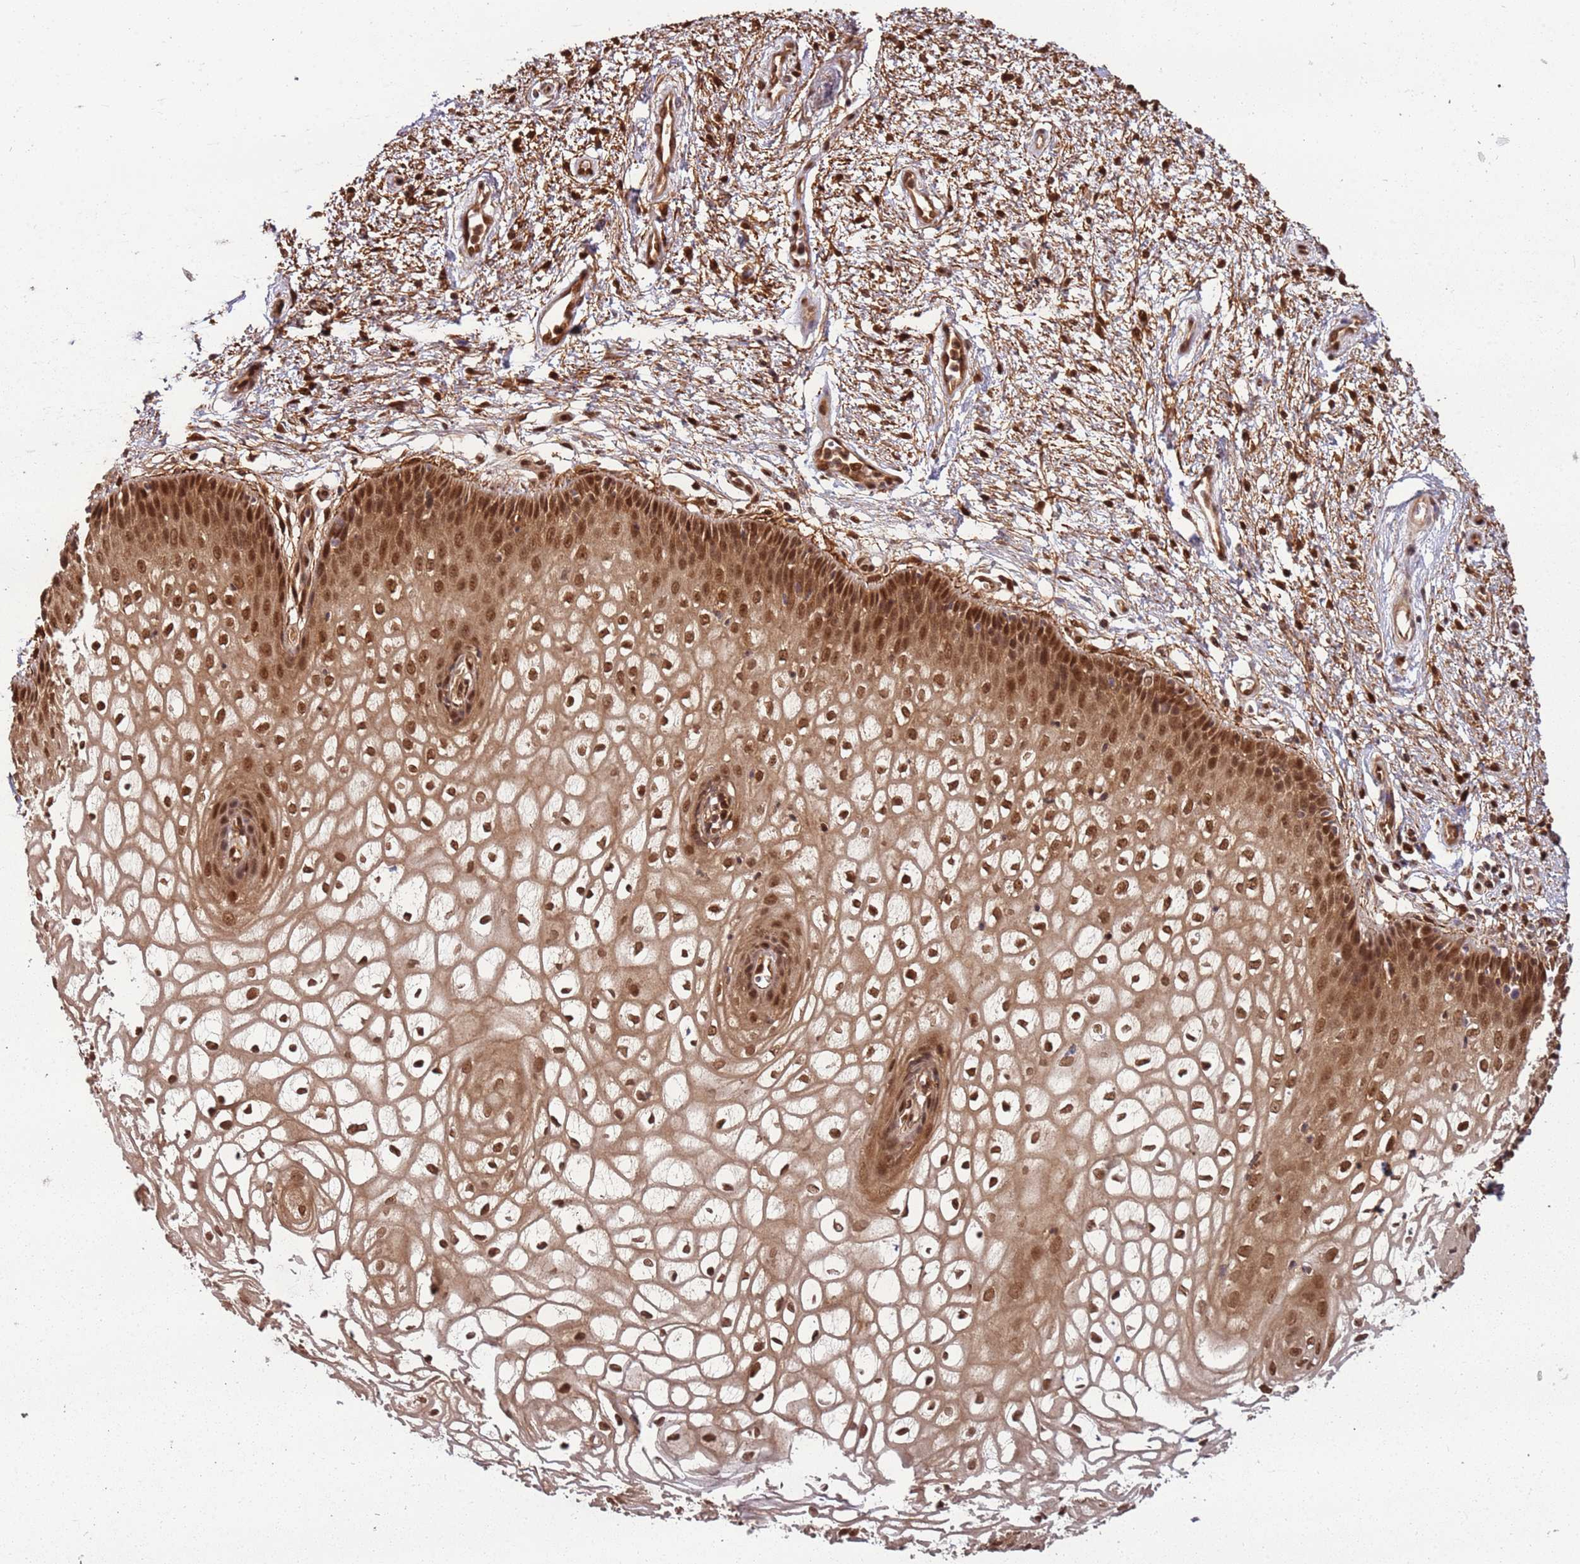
{"staining": {"intensity": "moderate", "quantity": ">75%", "location": "cytoplasmic/membranous,nuclear"}, "tissue": "vagina", "cell_type": "Squamous epithelial cells", "image_type": "normal", "snomed": [{"axis": "morphology", "description": "Normal tissue, NOS"}, {"axis": "topography", "description": "Vagina"}], "caption": "Protein expression analysis of unremarkable human vagina reveals moderate cytoplasmic/membranous,nuclear expression in approximately >75% of squamous epithelial cells.", "gene": "PGLS", "patient": {"sex": "female", "age": 34}}